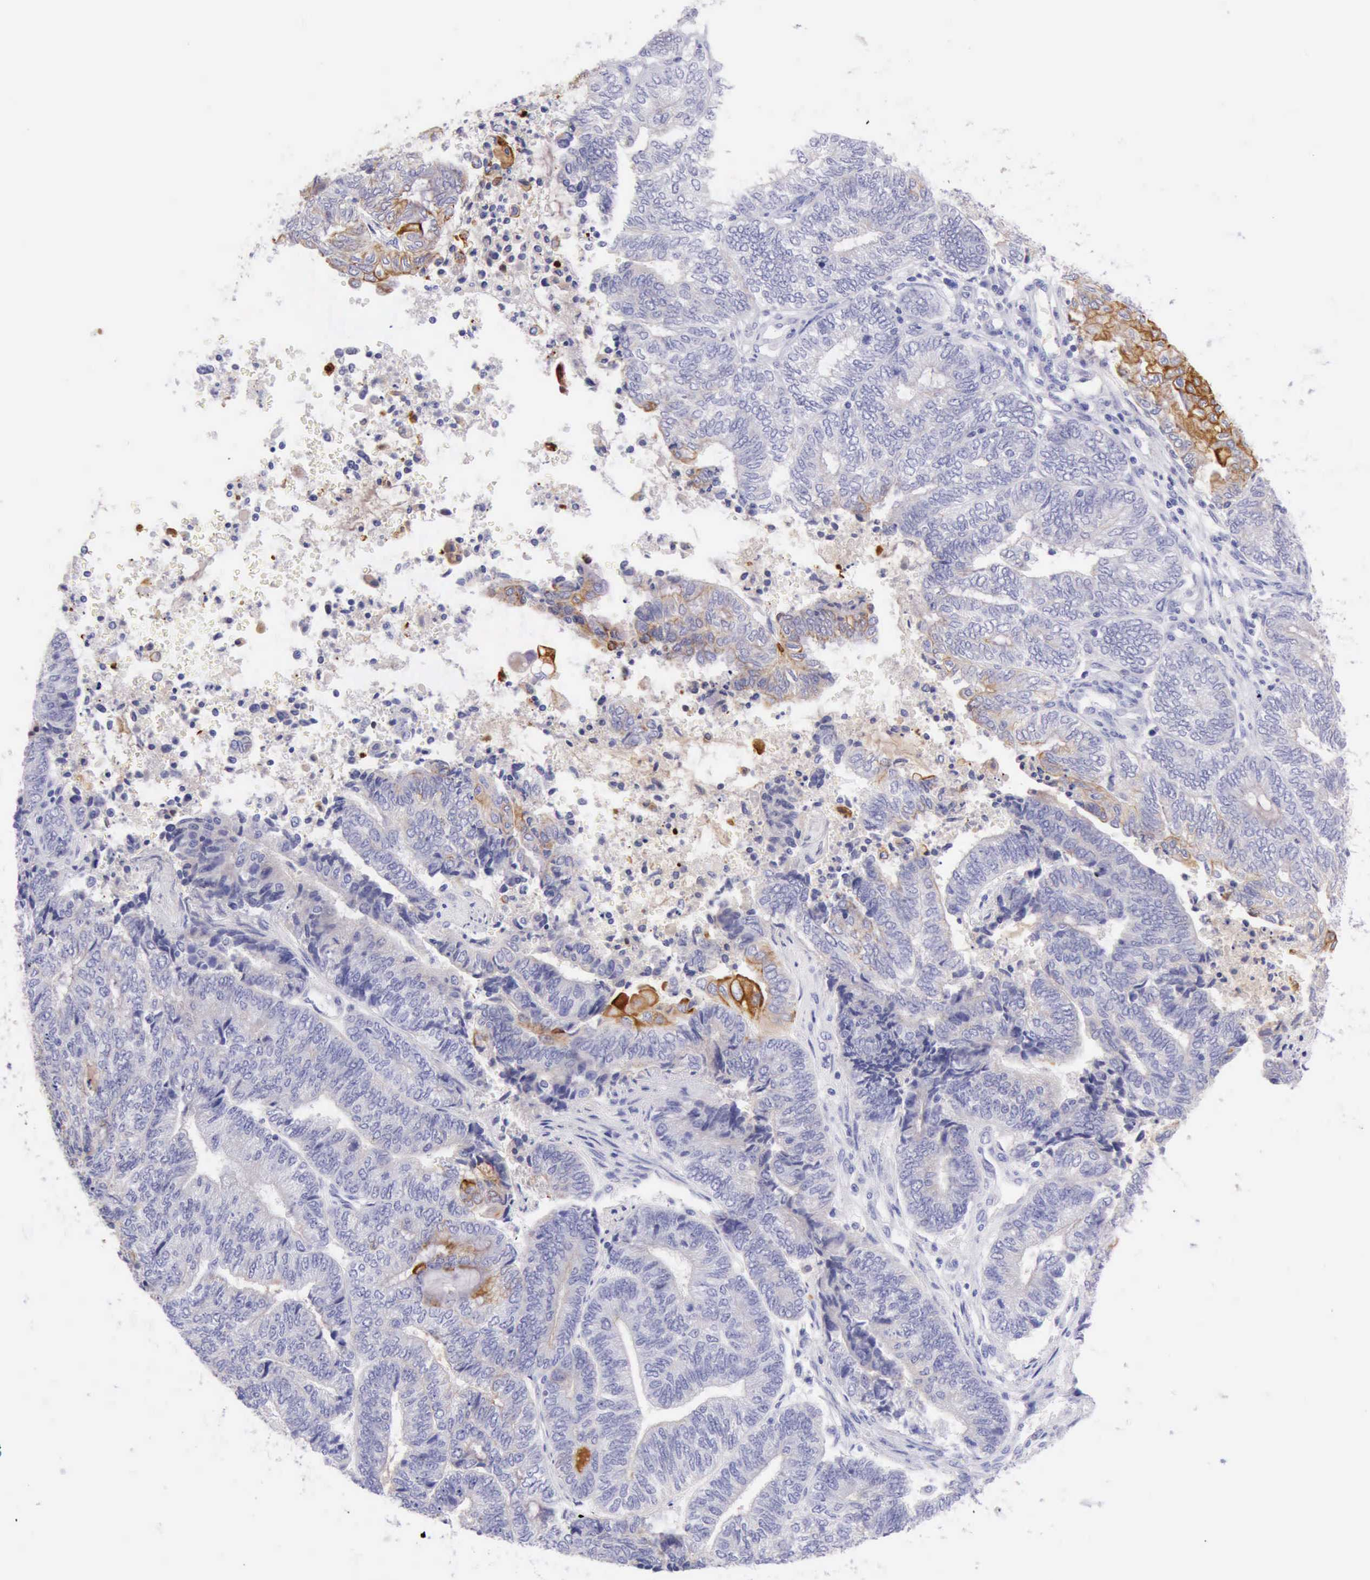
{"staining": {"intensity": "moderate", "quantity": "<25%", "location": "cytoplasmic/membranous"}, "tissue": "endometrial cancer", "cell_type": "Tumor cells", "image_type": "cancer", "snomed": [{"axis": "morphology", "description": "Adenocarcinoma, NOS"}, {"axis": "topography", "description": "Uterus"}, {"axis": "topography", "description": "Endometrium"}], "caption": "A high-resolution photomicrograph shows IHC staining of adenocarcinoma (endometrial), which reveals moderate cytoplasmic/membranous expression in approximately <25% of tumor cells. (brown staining indicates protein expression, while blue staining denotes nuclei).", "gene": "KRT8", "patient": {"sex": "female", "age": 70}}